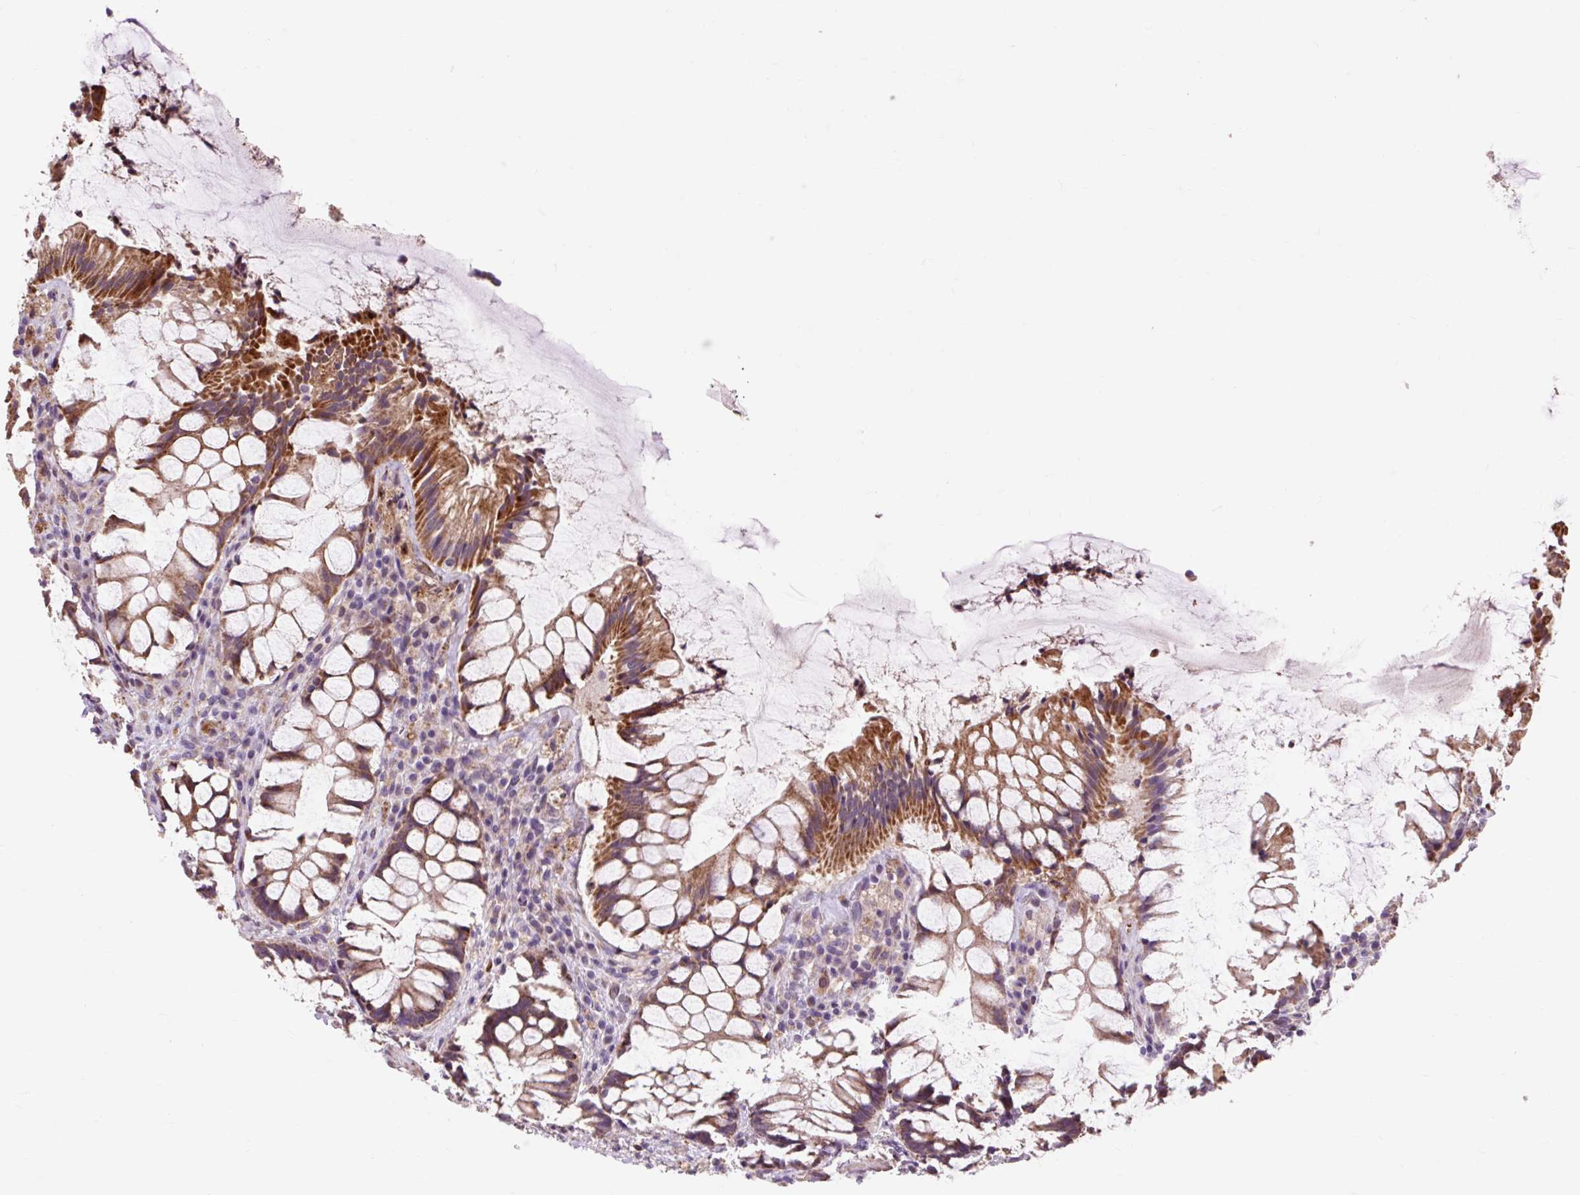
{"staining": {"intensity": "moderate", "quantity": ">75%", "location": "cytoplasmic/membranous"}, "tissue": "rectum", "cell_type": "Glandular cells", "image_type": "normal", "snomed": [{"axis": "morphology", "description": "Normal tissue, NOS"}, {"axis": "topography", "description": "Rectum"}], "caption": "This image exhibits normal rectum stained with IHC to label a protein in brown. The cytoplasmic/membranous of glandular cells show moderate positivity for the protein. Nuclei are counter-stained blue.", "gene": "PRIMPOL", "patient": {"sex": "female", "age": 58}}